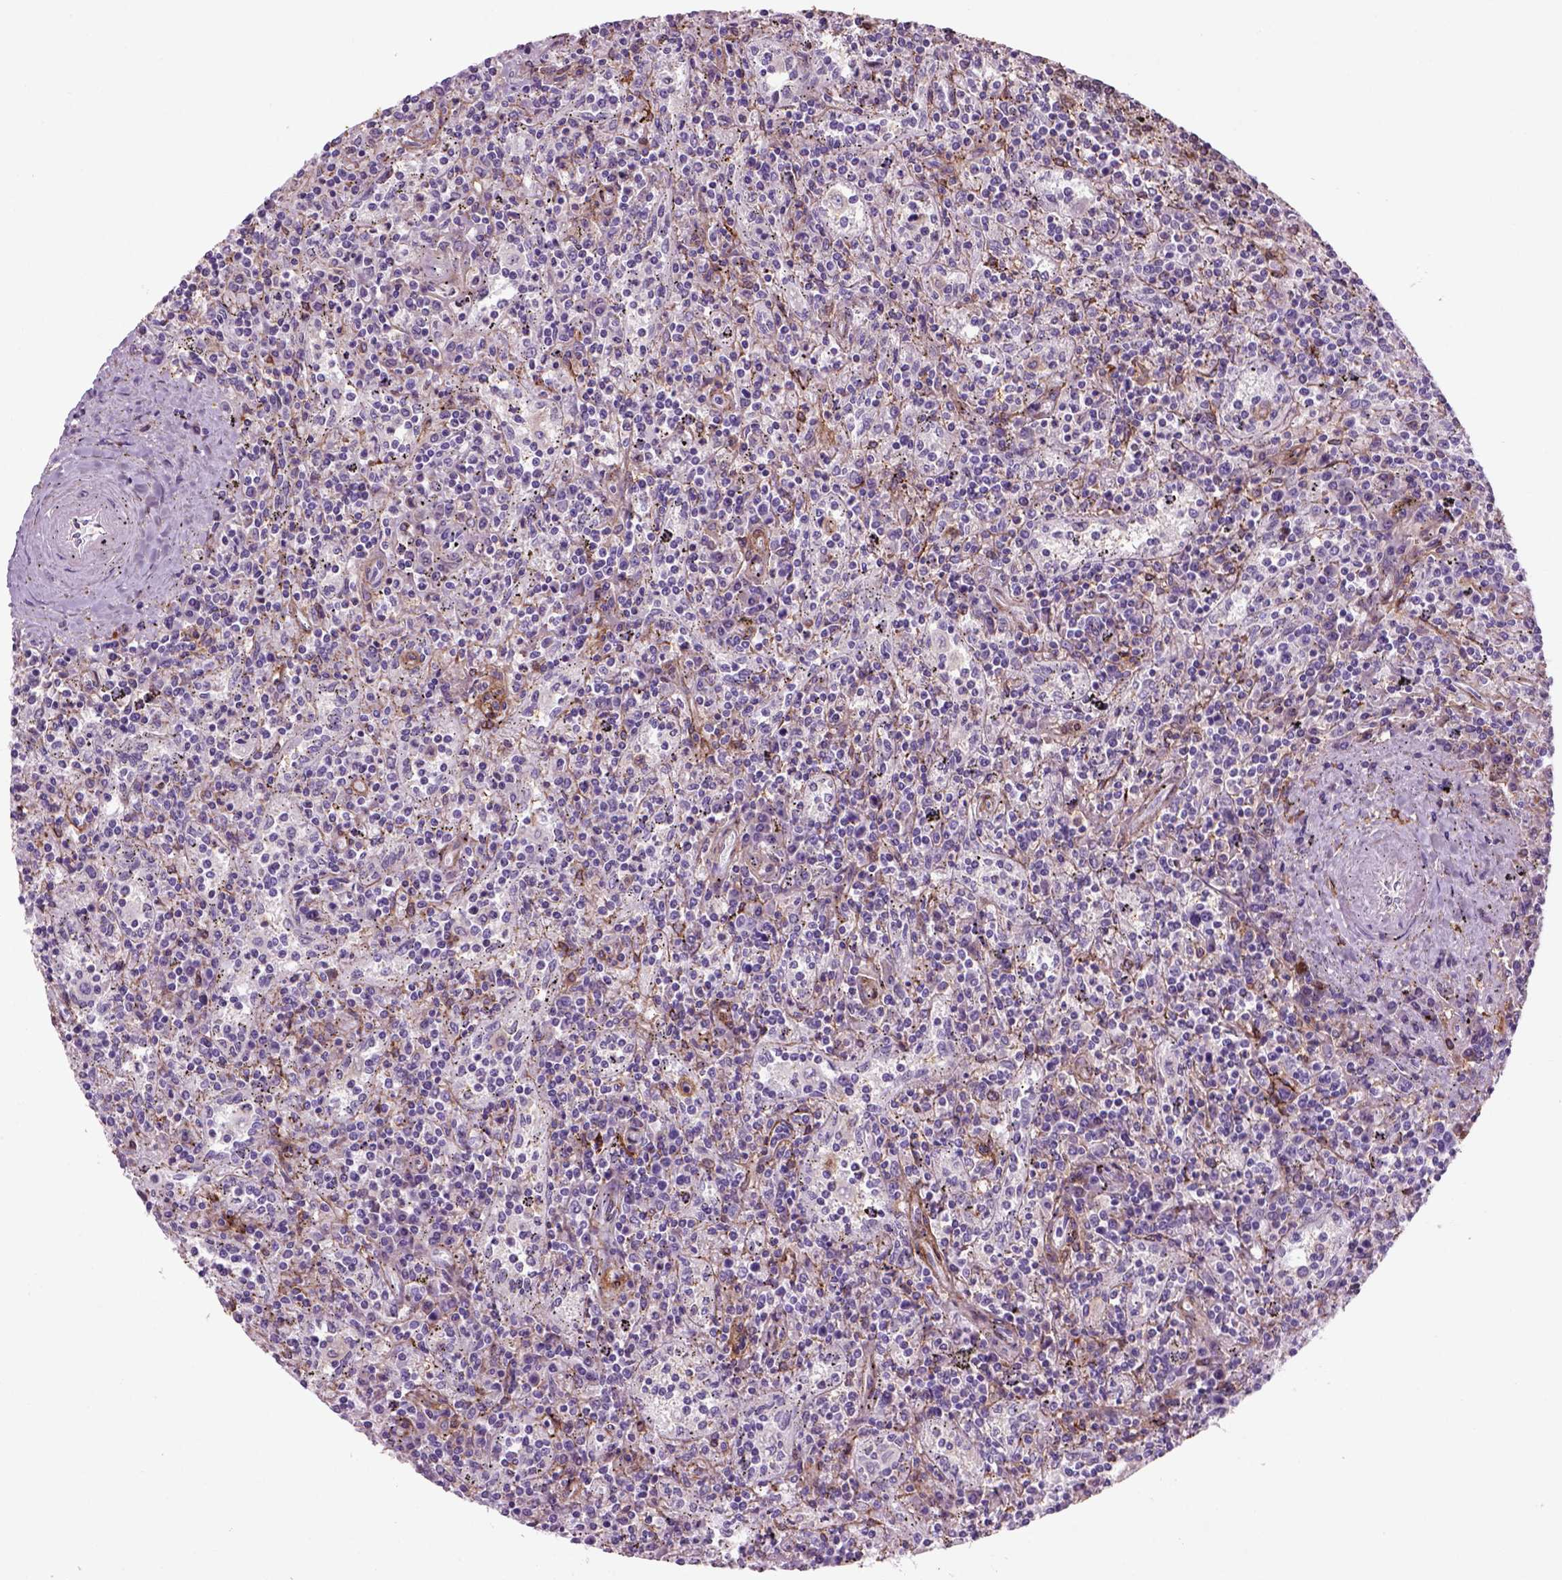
{"staining": {"intensity": "negative", "quantity": "none", "location": "none"}, "tissue": "lymphoma", "cell_type": "Tumor cells", "image_type": "cancer", "snomed": [{"axis": "morphology", "description": "Malignant lymphoma, non-Hodgkin's type, Low grade"}, {"axis": "topography", "description": "Spleen"}], "caption": "Immunohistochemistry histopathology image of human malignant lymphoma, non-Hodgkin's type (low-grade) stained for a protein (brown), which shows no staining in tumor cells.", "gene": "MARCKS", "patient": {"sex": "male", "age": 62}}